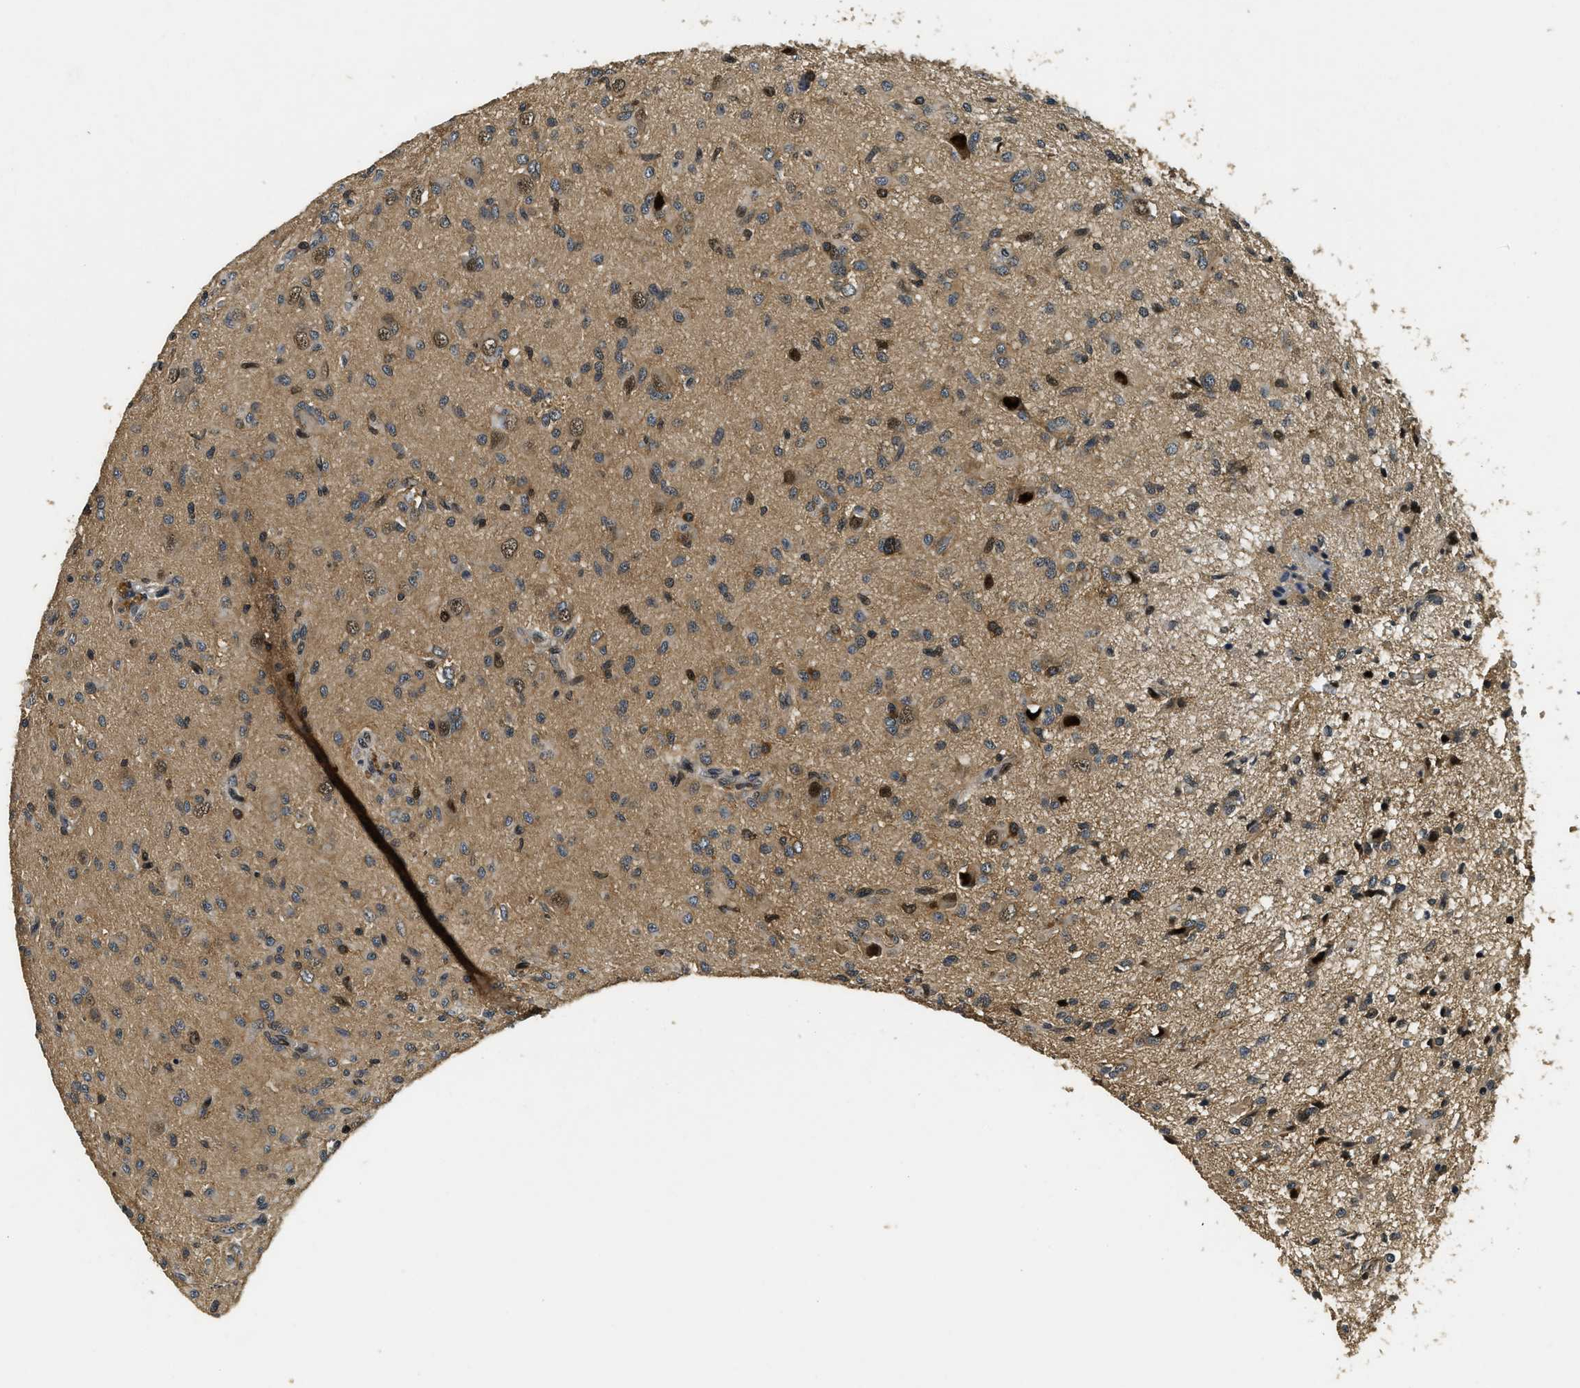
{"staining": {"intensity": "moderate", "quantity": ">75%", "location": "cytoplasmic/membranous"}, "tissue": "glioma", "cell_type": "Tumor cells", "image_type": "cancer", "snomed": [{"axis": "morphology", "description": "Glioma, malignant, High grade"}, {"axis": "topography", "description": "Brain"}], "caption": "This is a histology image of immunohistochemistry (IHC) staining of malignant glioma (high-grade), which shows moderate staining in the cytoplasmic/membranous of tumor cells.", "gene": "ADSL", "patient": {"sex": "female", "age": 59}}